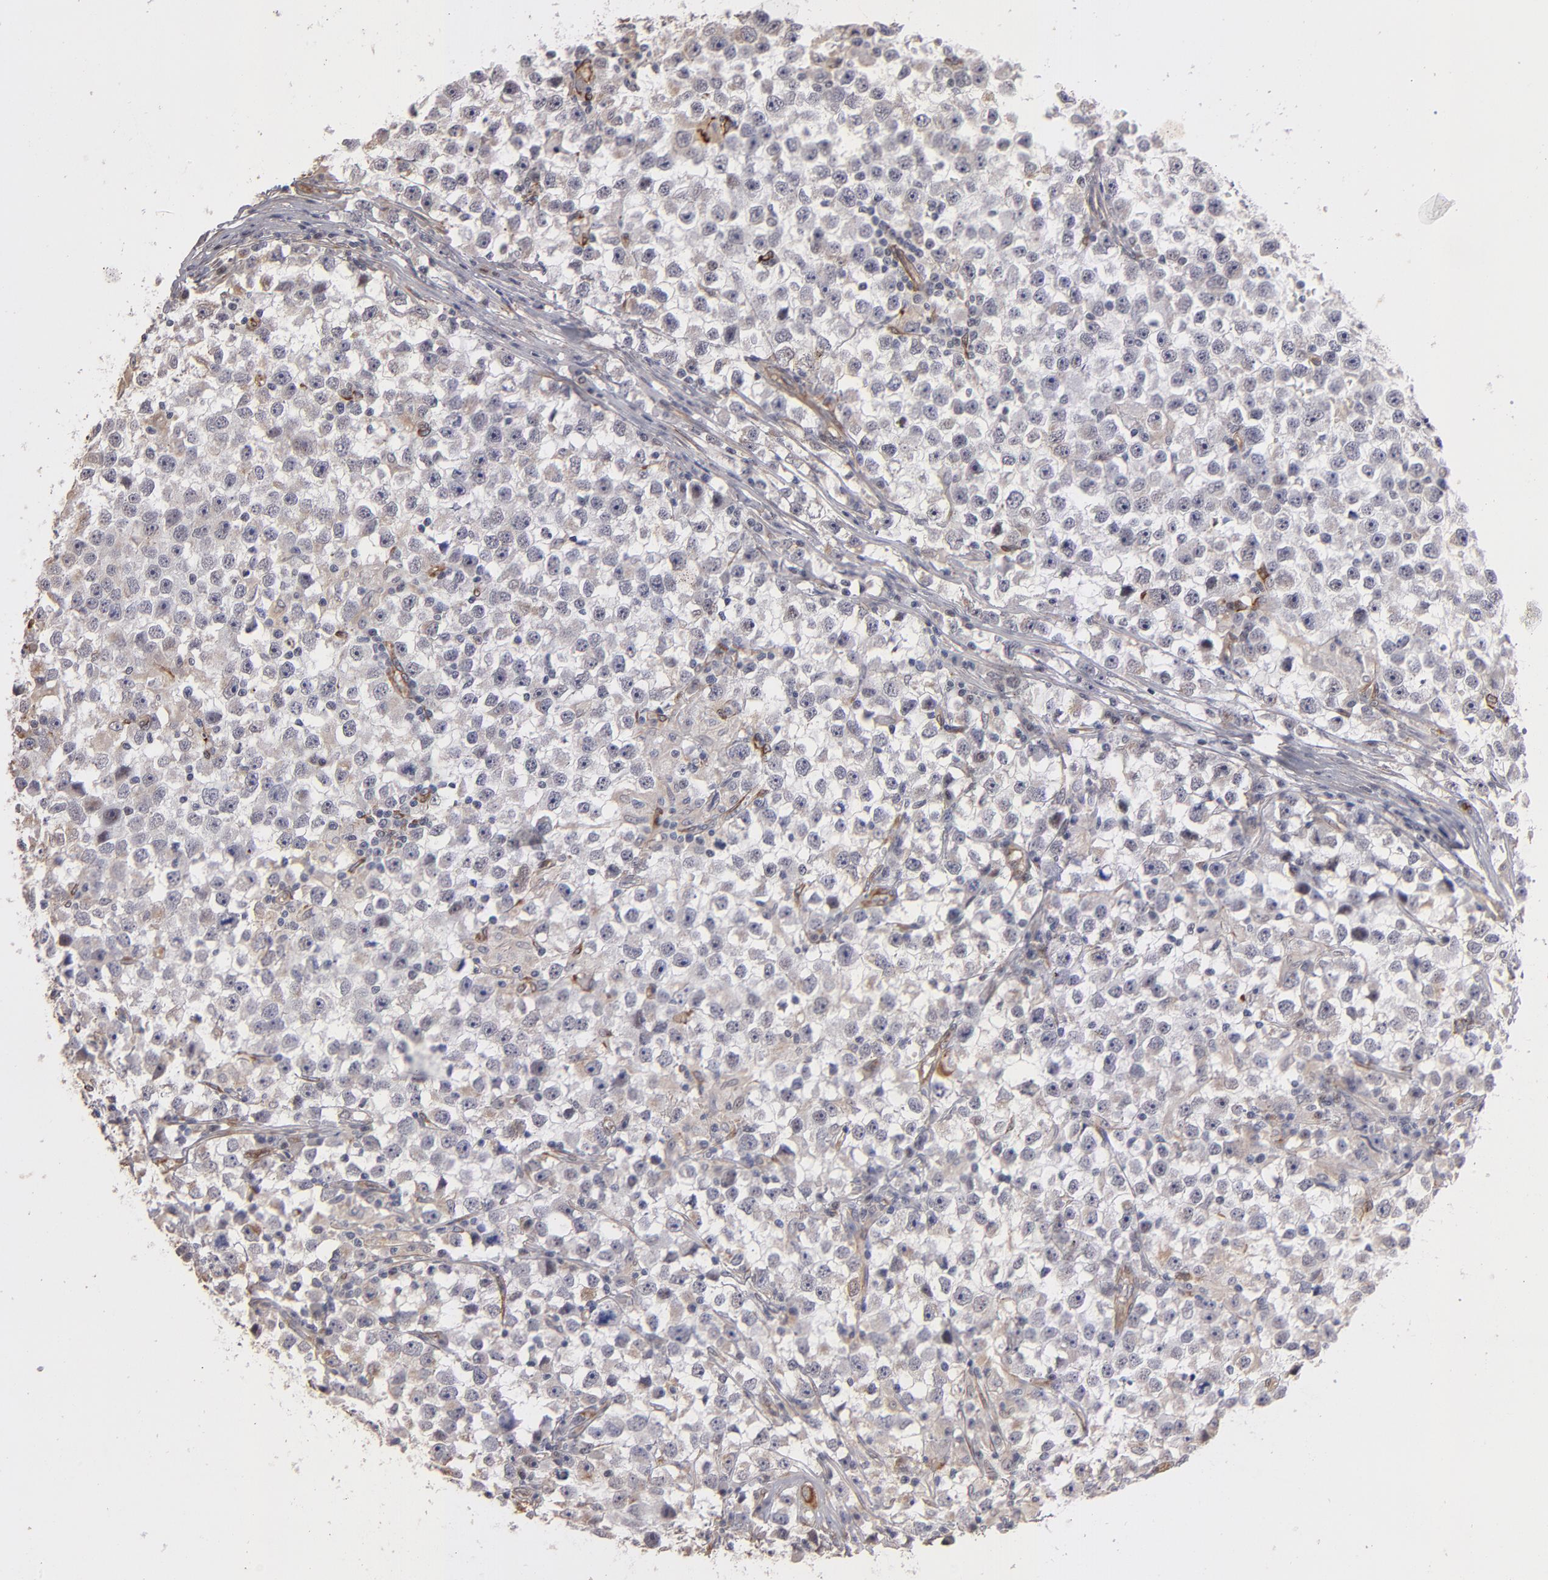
{"staining": {"intensity": "weak", "quantity": "25%-75%", "location": "cytoplasmic/membranous"}, "tissue": "testis cancer", "cell_type": "Tumor cells", "image_type": "cancer", "snomed": [{"axis": "morphology", "description": "Seminoma, NOS"}, {"axis": "topography", "description": "Testis"}], "caption": "Human testis seminoma stained with a brown dye shows weak cytoplasmic/membranous positive positivity in approximately 25%-75% of tumor cells.", "gene": "PGRMC1", "patient": {"sex": "male", "age": 33}}